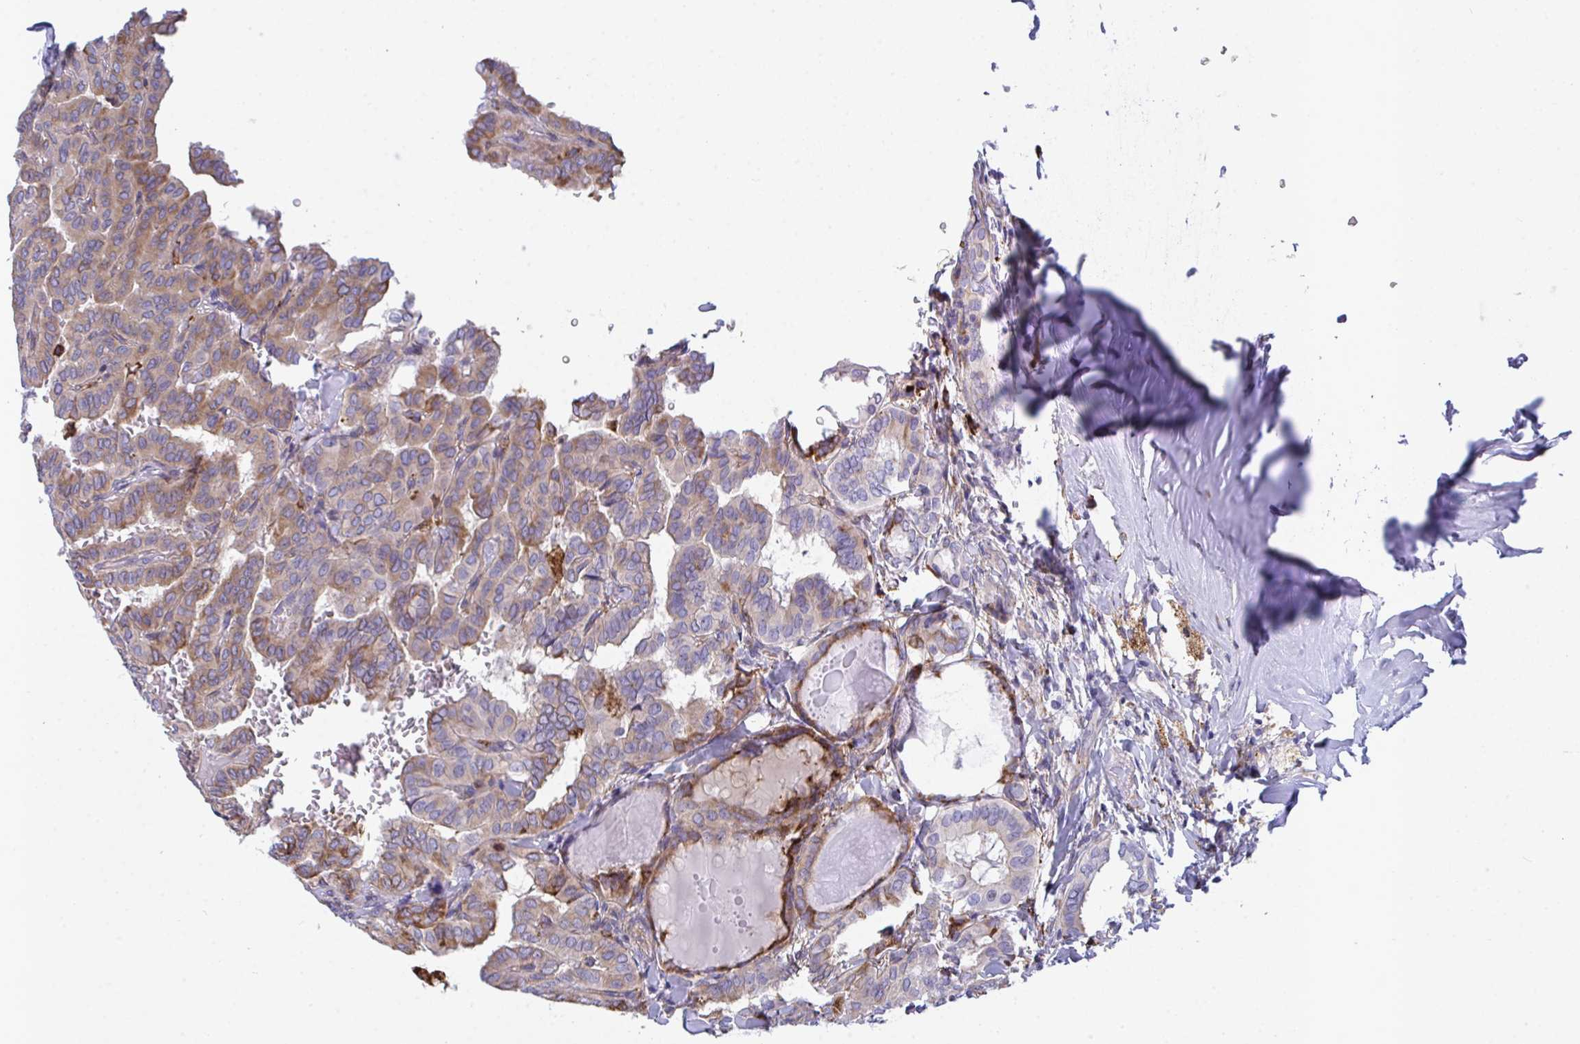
{"staining": {"intensity": "moderate", "quantity": "25%-75%", "location": "cytoplasmic/membranous"}, "tissue": "thyroid cancer", "cell_type": "Tumor cells", "image_type": "cancer", "snomed": [{"axis": "morphology", "description": "Papillary adenocarcinoma, NOS"}, {"axis": "topography", "description": "Thyroid gland"}], "caption": "Moderate cytoplasmic/membranous protein staining is present in about 25%-75% of tumor cells in thyroid papillary adenocarcinoma.", "gene": "PEAK3", "patient": {"sex": "female", "age": 46}}